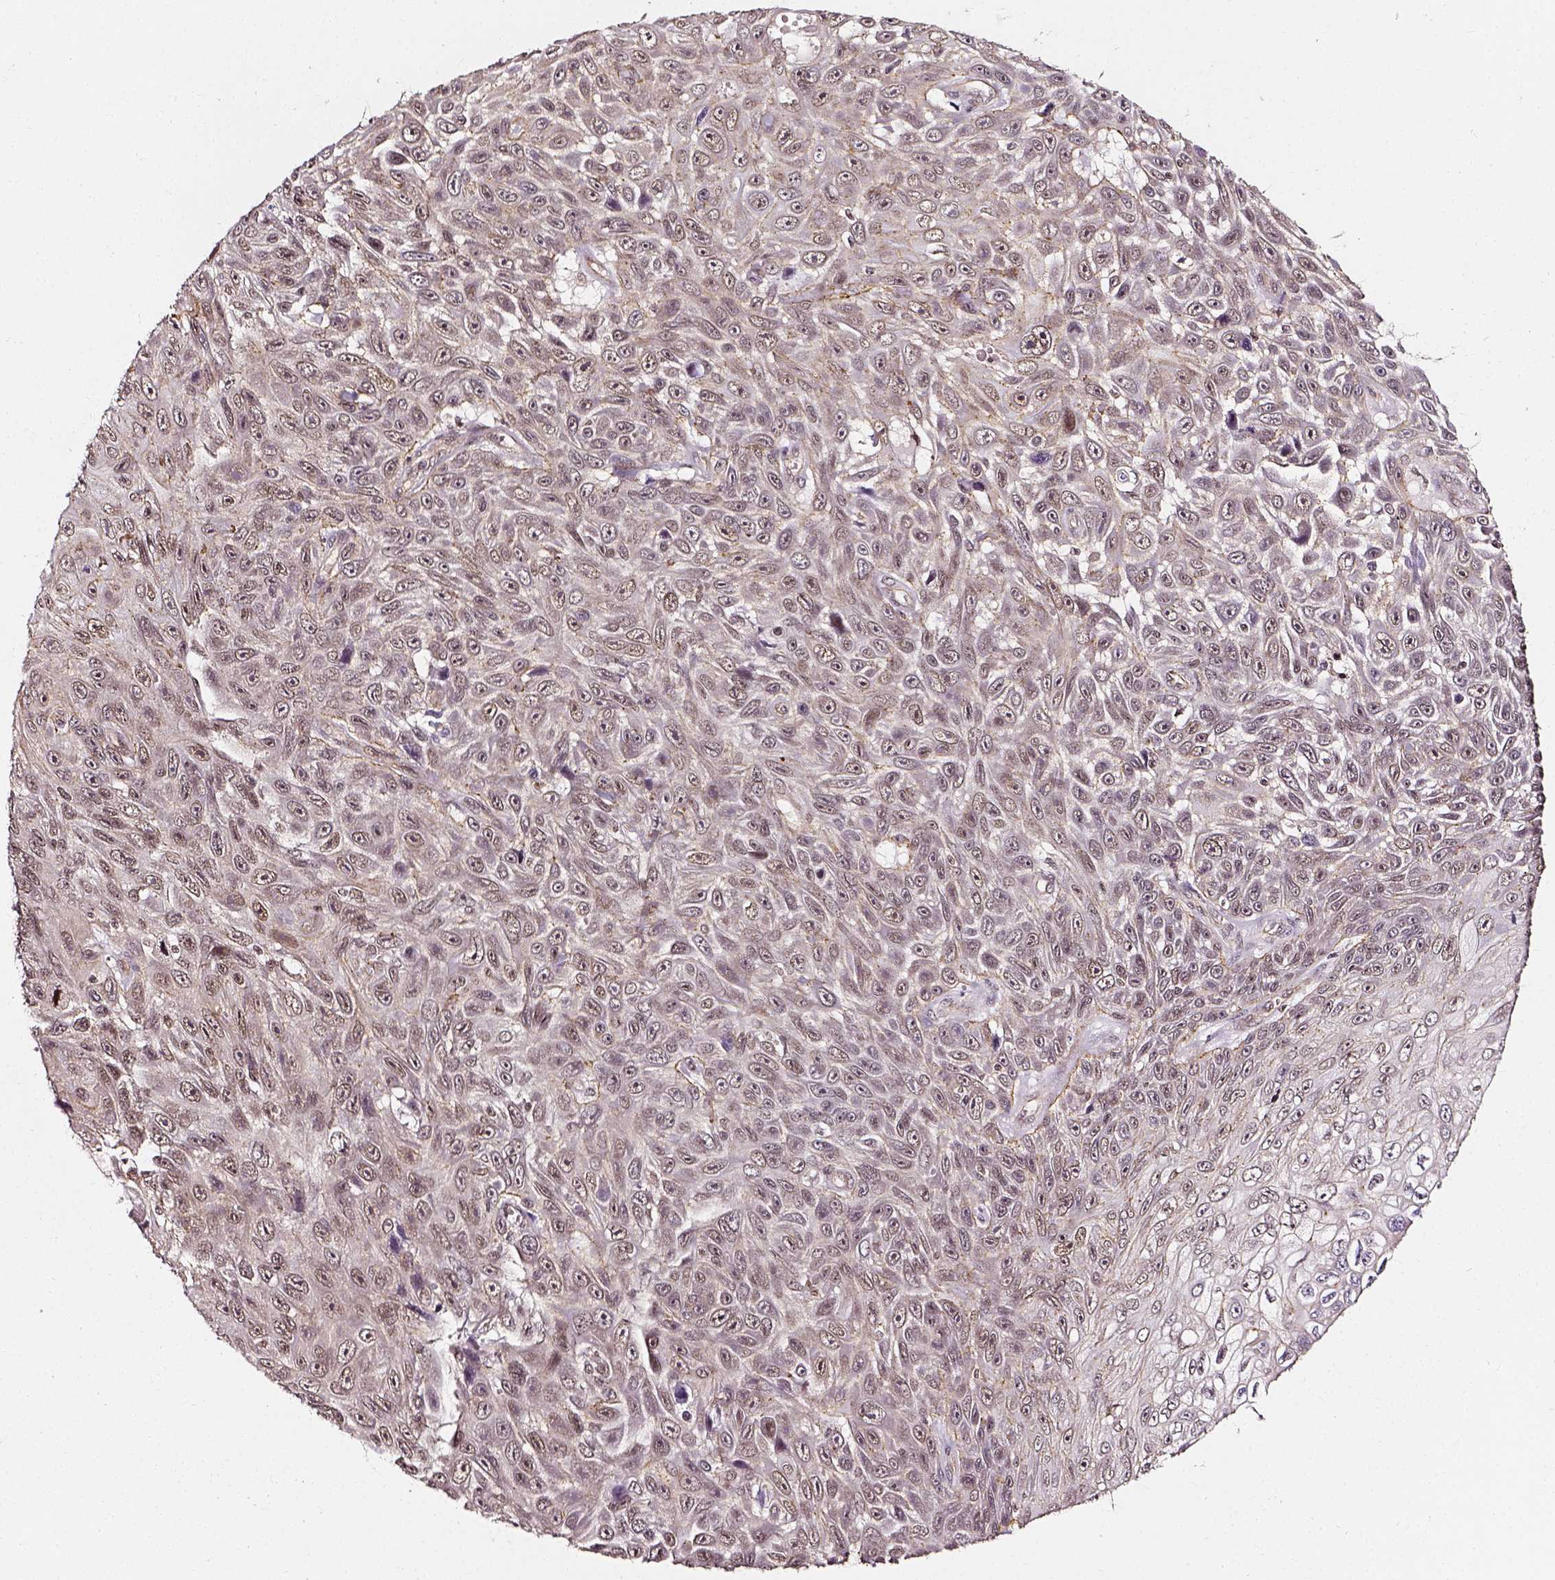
{"staining": {"intensity": "weak", "quantity": "25%-75%", "location": "nuclear"}, "tissue": "skin cancer", "cell_type": "Tumor cells", "image_type": "cancer", "snomed": [{"axis": "morphology", "description": "Squamous cell carcinoma, NOS"}, {"axis": "topography", "description": "Skin"}], "caption": "Immunohistochemical staining of skin squamous cell carcinoma displays low levels of weak nuclear protein positivity in approximately 25%-75% of tumor cells.", "gene": "NACC1", "patient": {"sex": "male", "age": 82}}